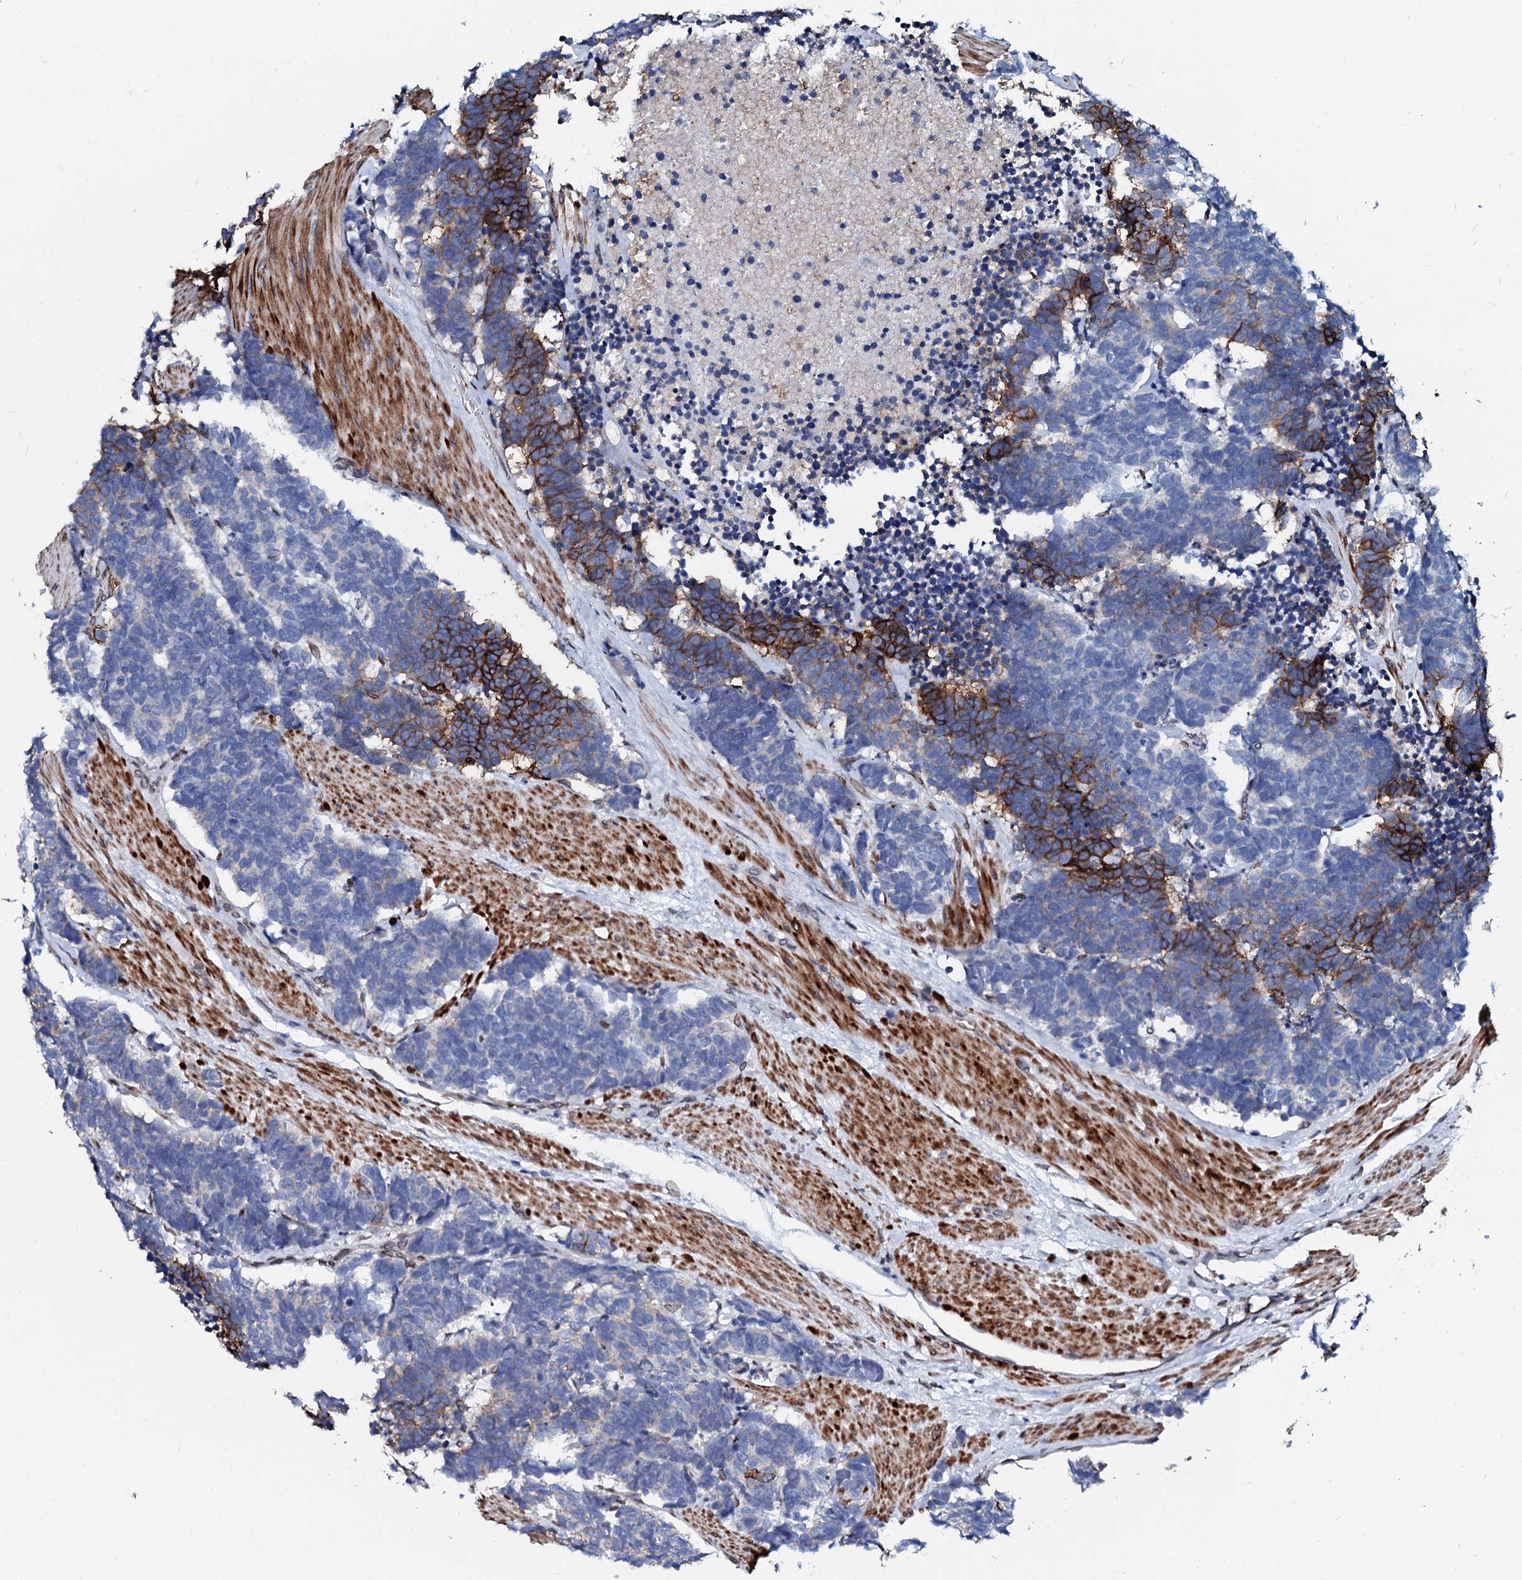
{"staining": {"intensity": "strong", "quantity": "<25%", "location": "cytoplasmic/membranous"}, "tissue": "carcinoid", "cell_type": "Tumor cells", "image_type": "cancer", "snomed": [{"axis": "morphology", "description": "Carcinoma, NOS"}, {"axis": "morphology", "description": "Carcinoid, malignant, NOS"}, {"axis": "topography", "description": "Urinary bladder"}], "caption": "About <25% of tumor cells in human malignant carcinoid display strong cytoplasmic/membranous protein positivity as visualized by brown immunohistochemical staining.", "gene": "NRP2", "patient": {"sex": "male", "age": 57}}